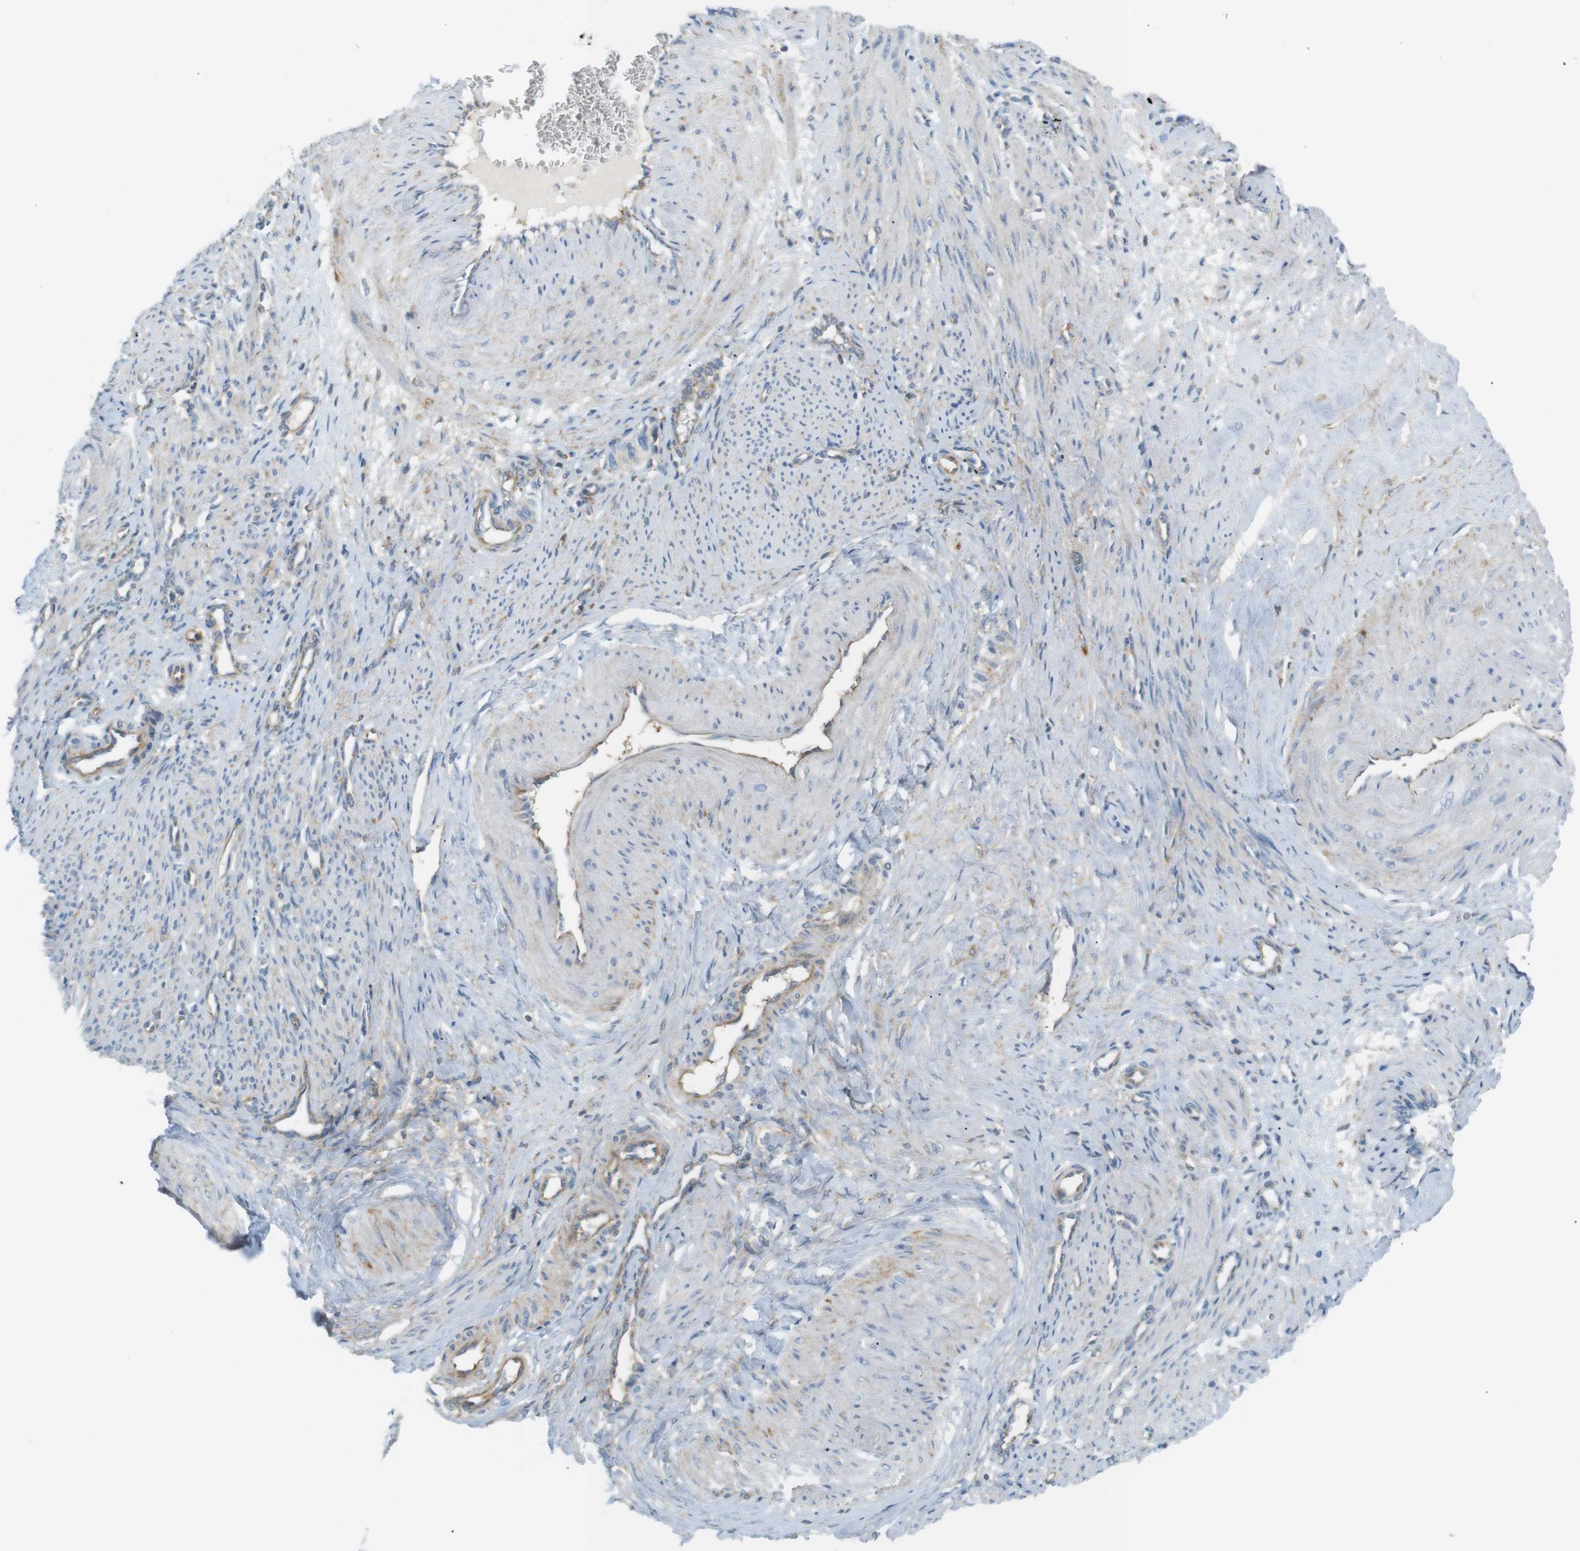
{"staining": {"intensity": "weak", "quantity": "<25%", "location": "cytoplasmic/membranous"}, "tissue": "smooth muscle", "cell_type": "Smooth muscle cells", "image_type": "normal", "snomed": [{"axis": "morphology", "description": "Normal tissue, NOS"}, {"axis": "topography", "description": "Endometrium"}], "caption": "A high-resolution histopathology image shows IHC staining of unremarkable smooth muscle, which shows no significant positivity in smooth muscle cells.", "gene": "PEPD", "patient": {"sex": "female", "age": 33}}